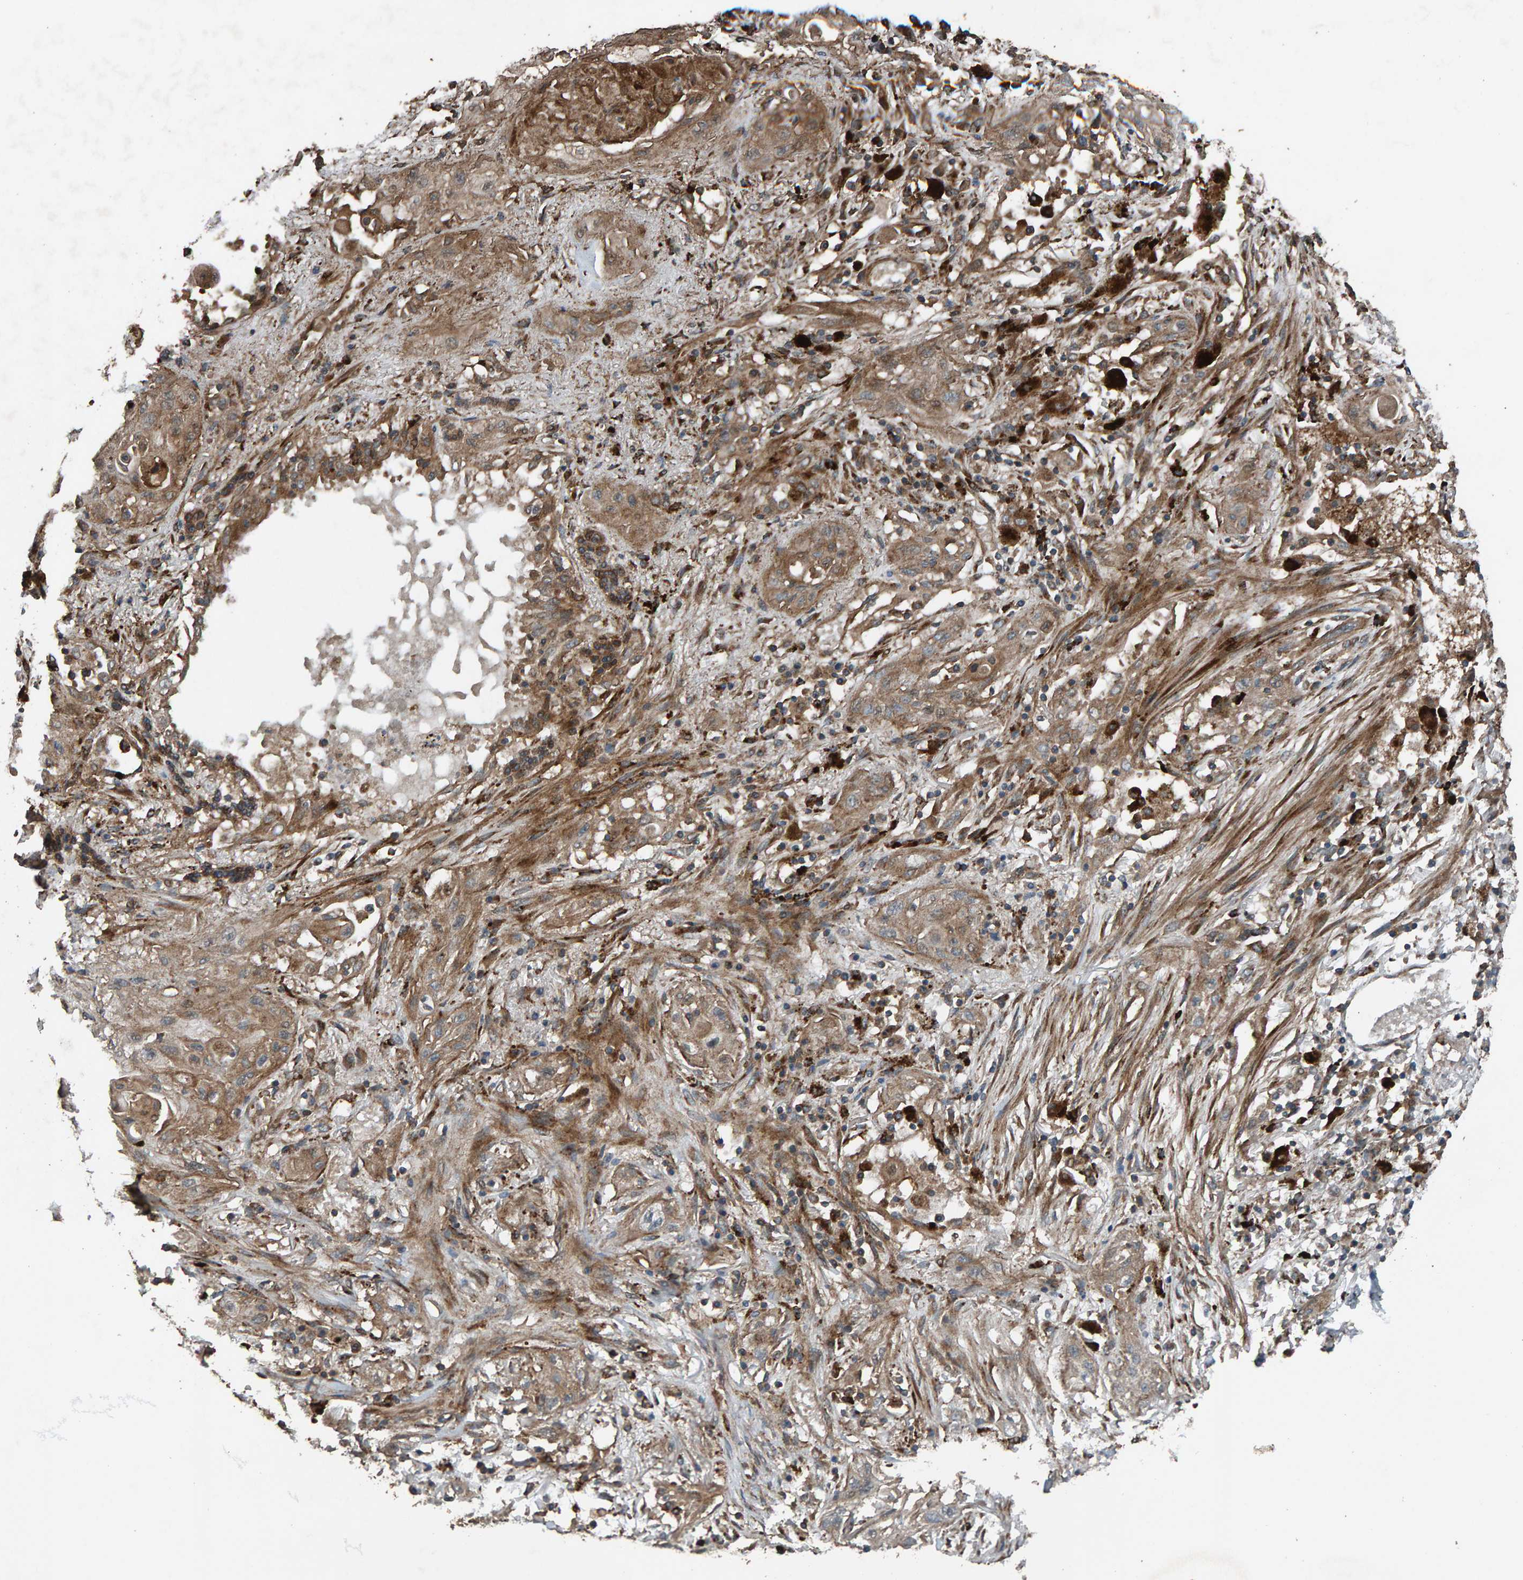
{"staining": {"intensity": "moderate", "quantity": ">75%", "location": "cytoplasmic/membranous"}, "tissue": "lung cancer", "cell_type": "Tumor cells", "image_type": "cancer", "snomed": [{"axis": "morphology", "description": "Squamous cell carcinoma, NOS"}, {"axis": "topography", "description": "Lung"}], "caption": "Human lung squamous cell carcinoma stained for a protein (brown) exhibits moderate cytoplasmic/membranous positive positivity in approximately >75% of tumor cells.", "gene": "DUS1L", "patient": {"sex": "female", "age": 47}}